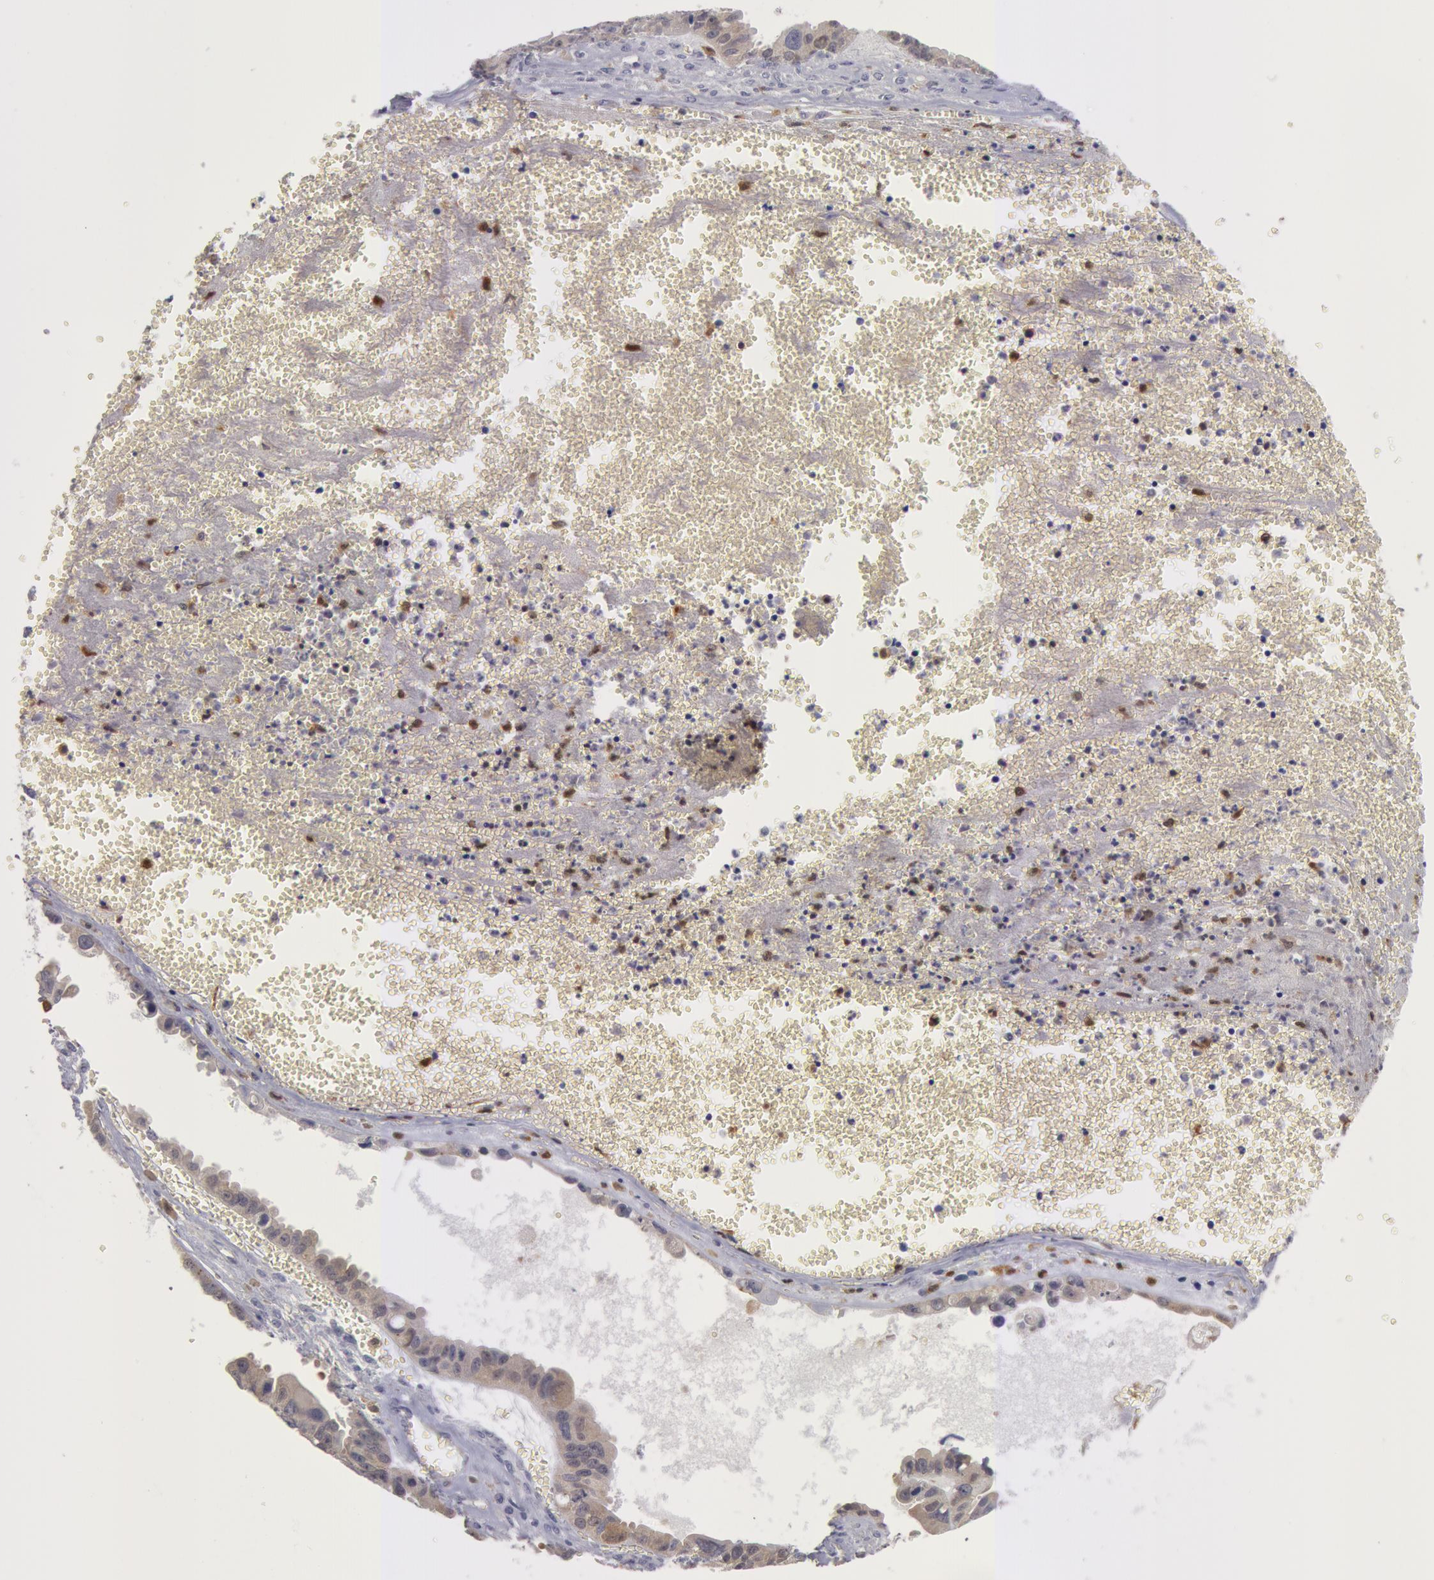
{"staining": {"intensity": "weak", "quantity": ">75%", "location": "cytoplasmic/membranous"}, "tissue": "ovarian cancer", "cell_type": "Tumor cells", "image_type": "cancer", "snomed": [{"axis": "morphology", "description": "Carcinoma, endometroid"}, {"axis": "topography", "description": "Ovary"}], "caption": "A histopathology image showing weak cytoplasmic/membranous staining in about >75% of tumor cells in ovarian cancer (endometroid carcinoma), as visualized by brown immunohistochemical staining.", "gene": "SYK", "patient": {"sex": "female", "age": 85}}